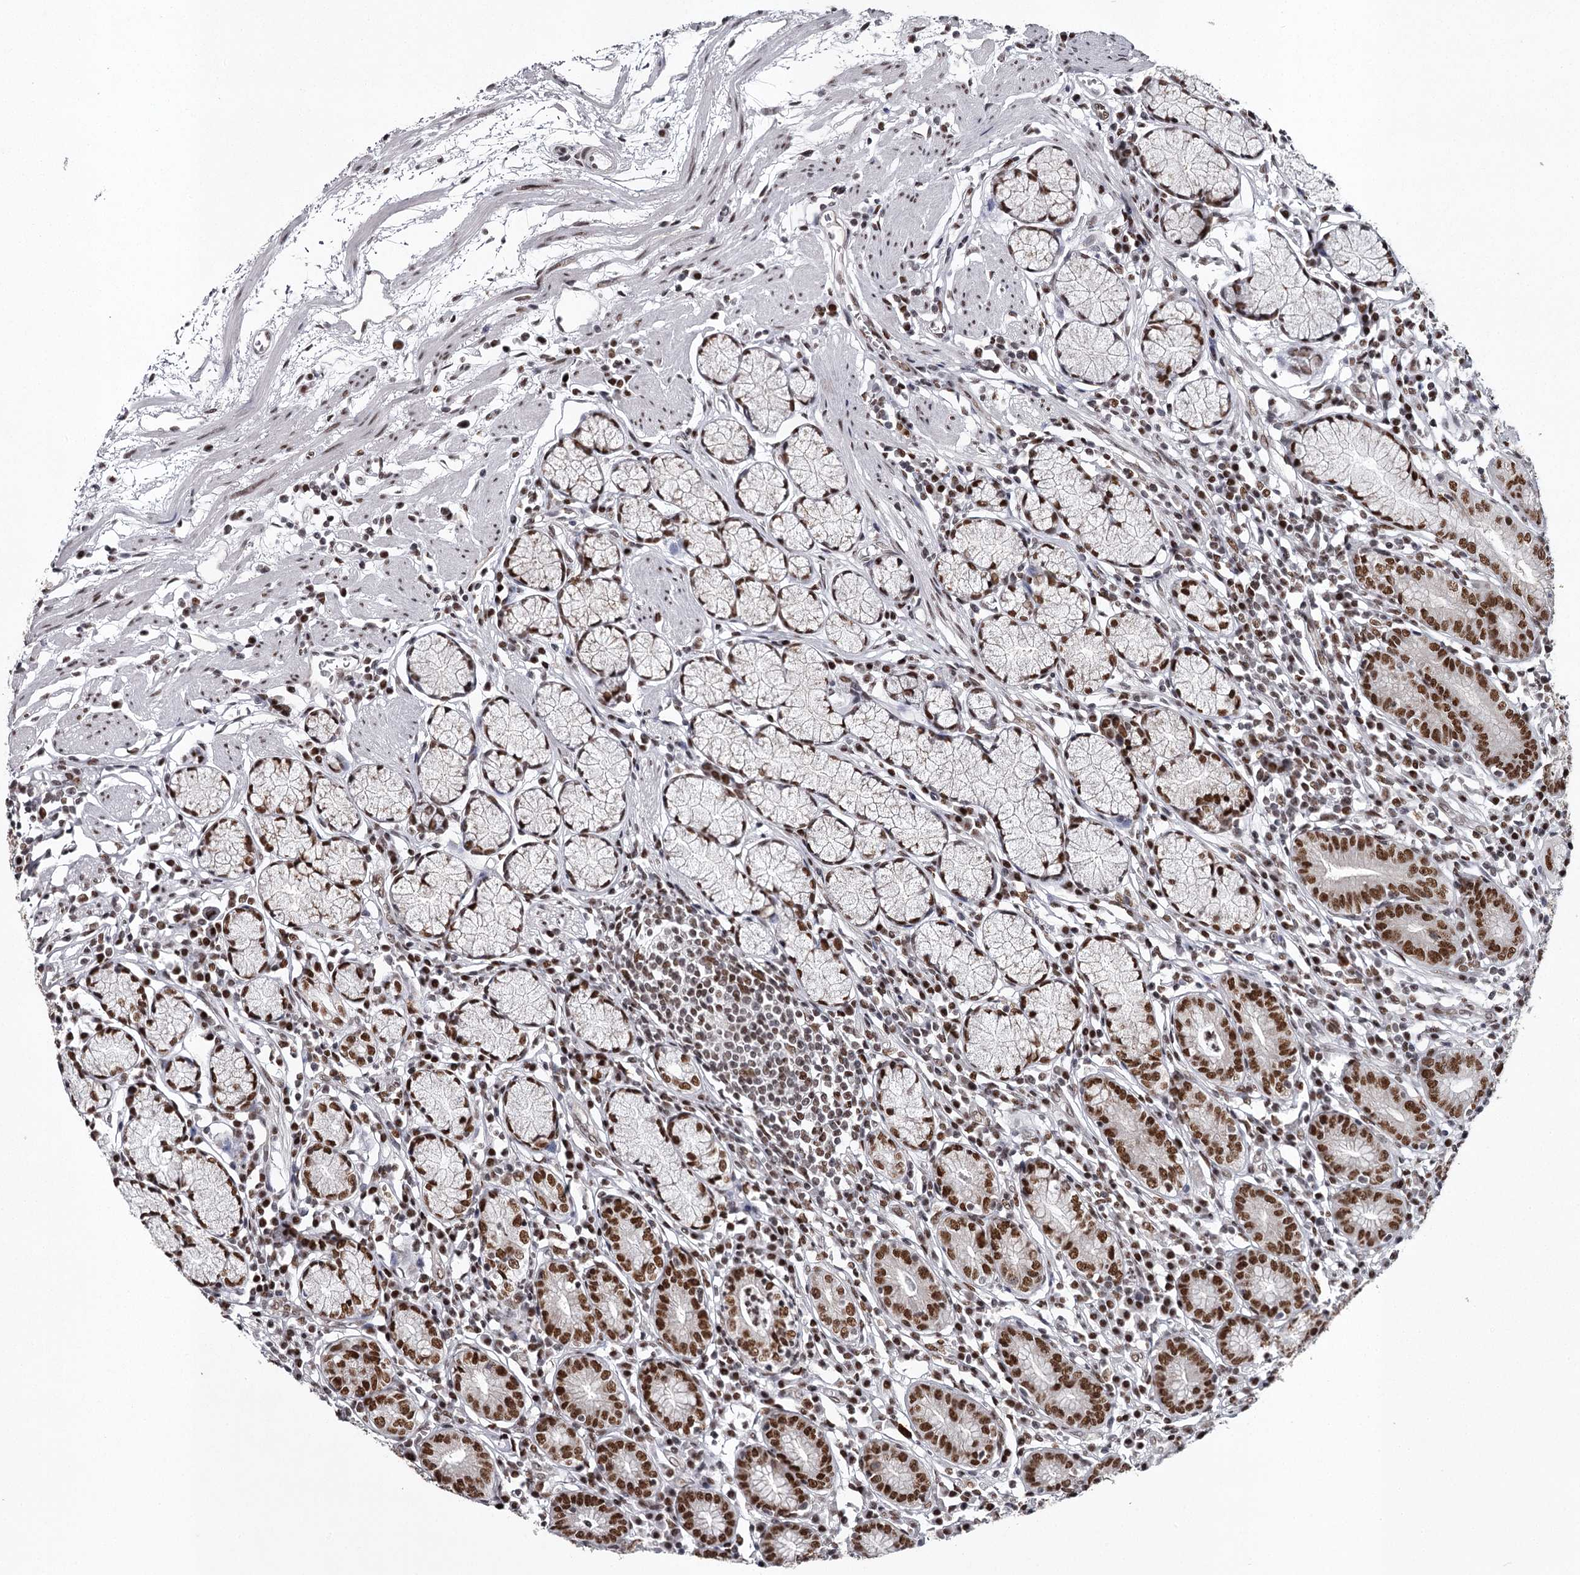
{"staining": {"intensity": "strong", "quantity": ">75%", "location": "nuclear"}, "tissue": "stomach", "cell_type": "Glandular cells", "image_type": "normal", "snomed": [{"axis": "morphology", "description": "Normal tissue, NOS"}, {"axis": "topography", "description": "Stomach"}], "caption": "DAB (3,3'-diaminobenzidine) immunohistochemical staining of normal stomach demonstrates strong nuclear protein positivity in about >75% of glandular cells.", "gene": "PSPC1", "patient": {"sex": "male", "age": 55}}